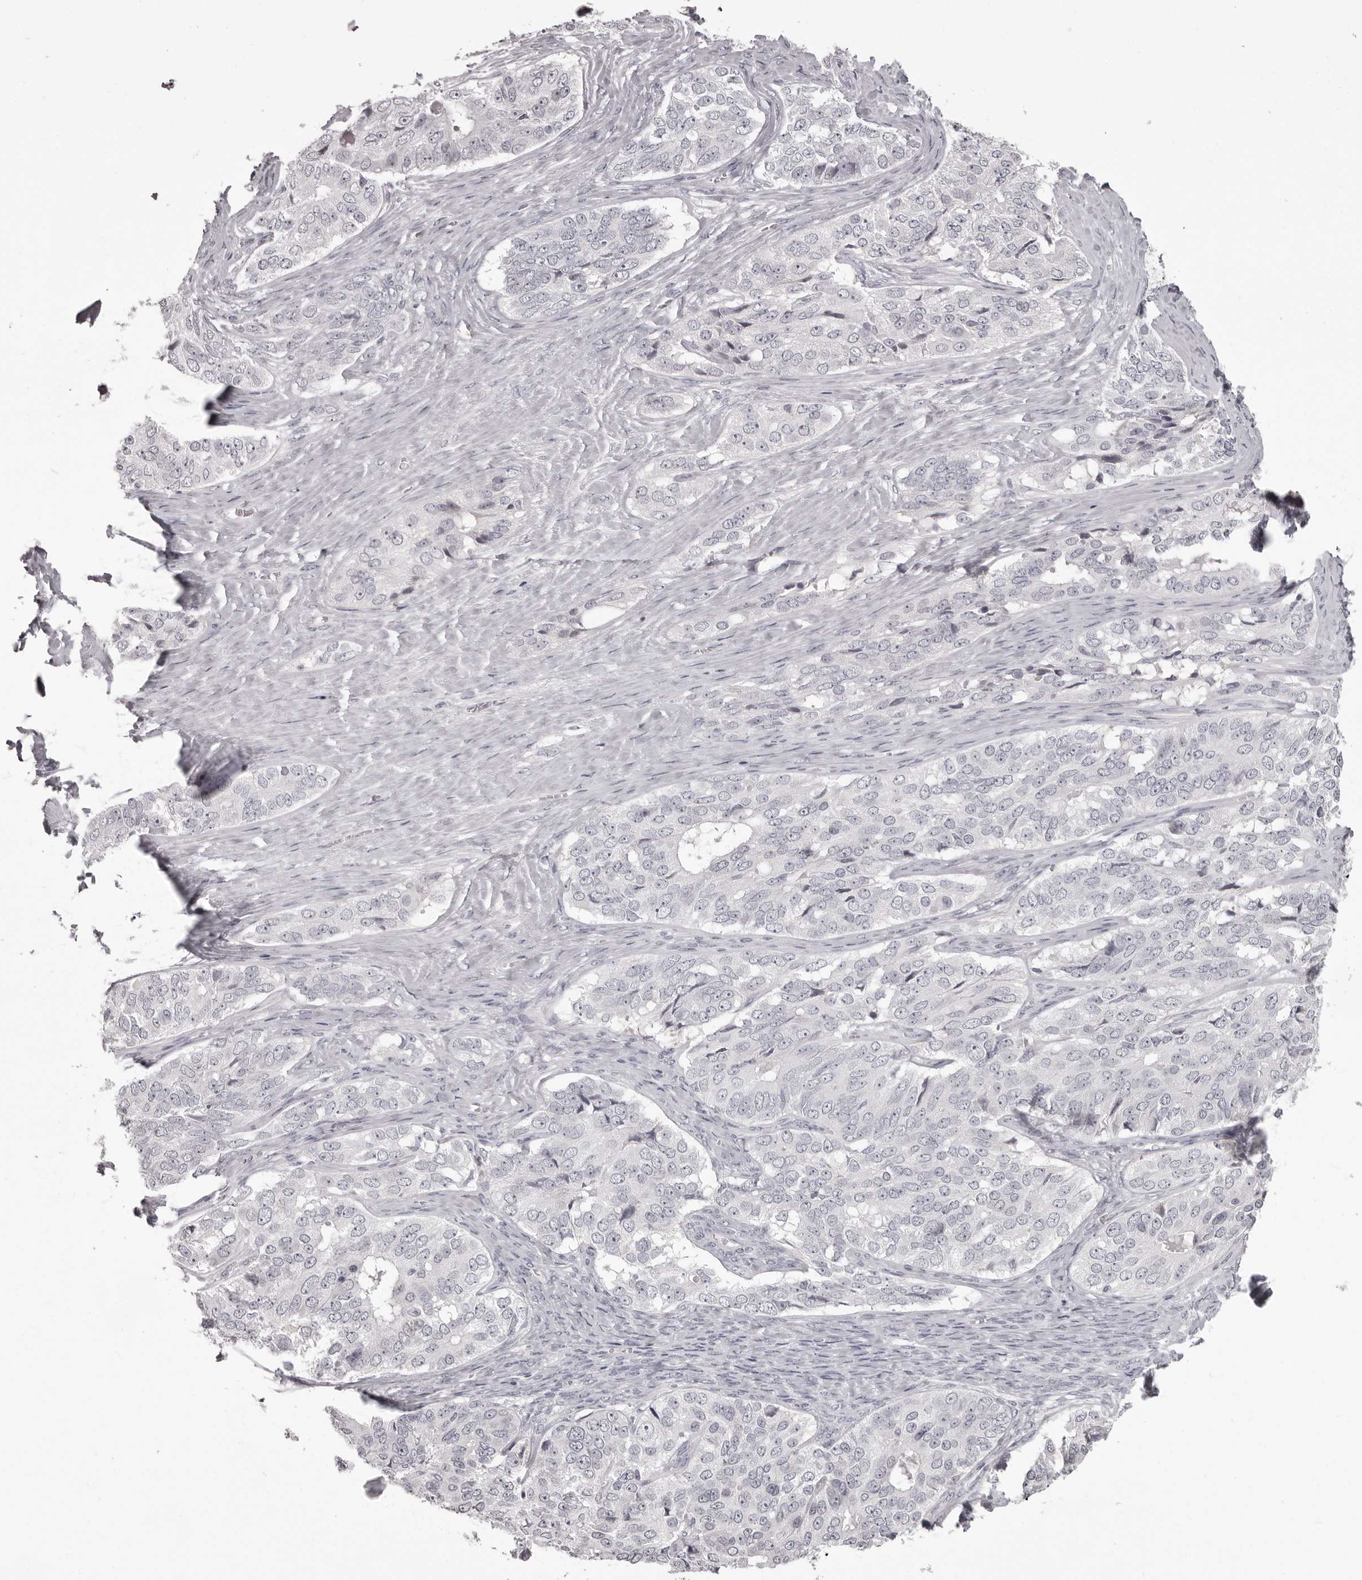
{"staining": {"intensity": "negative", "quantity": "none", "location": "none"}, "tissue": "ovarian cancer", "cell_type": "Tumor cells", "image_type": "cancer", "snomed": [{"axis": "morphology", "description": "Carcinoma, endometroid"}, {"axis": "topography", "description": "Ovary"}], "caption": "Immunohistochemistry (IHC) photomicrograph of human ovarian cancer stained for a protein (brown), which exhibits no staining in tumor cells.", "gene": "C8orf74", "patient": {"sex": "female", "age": 51}}